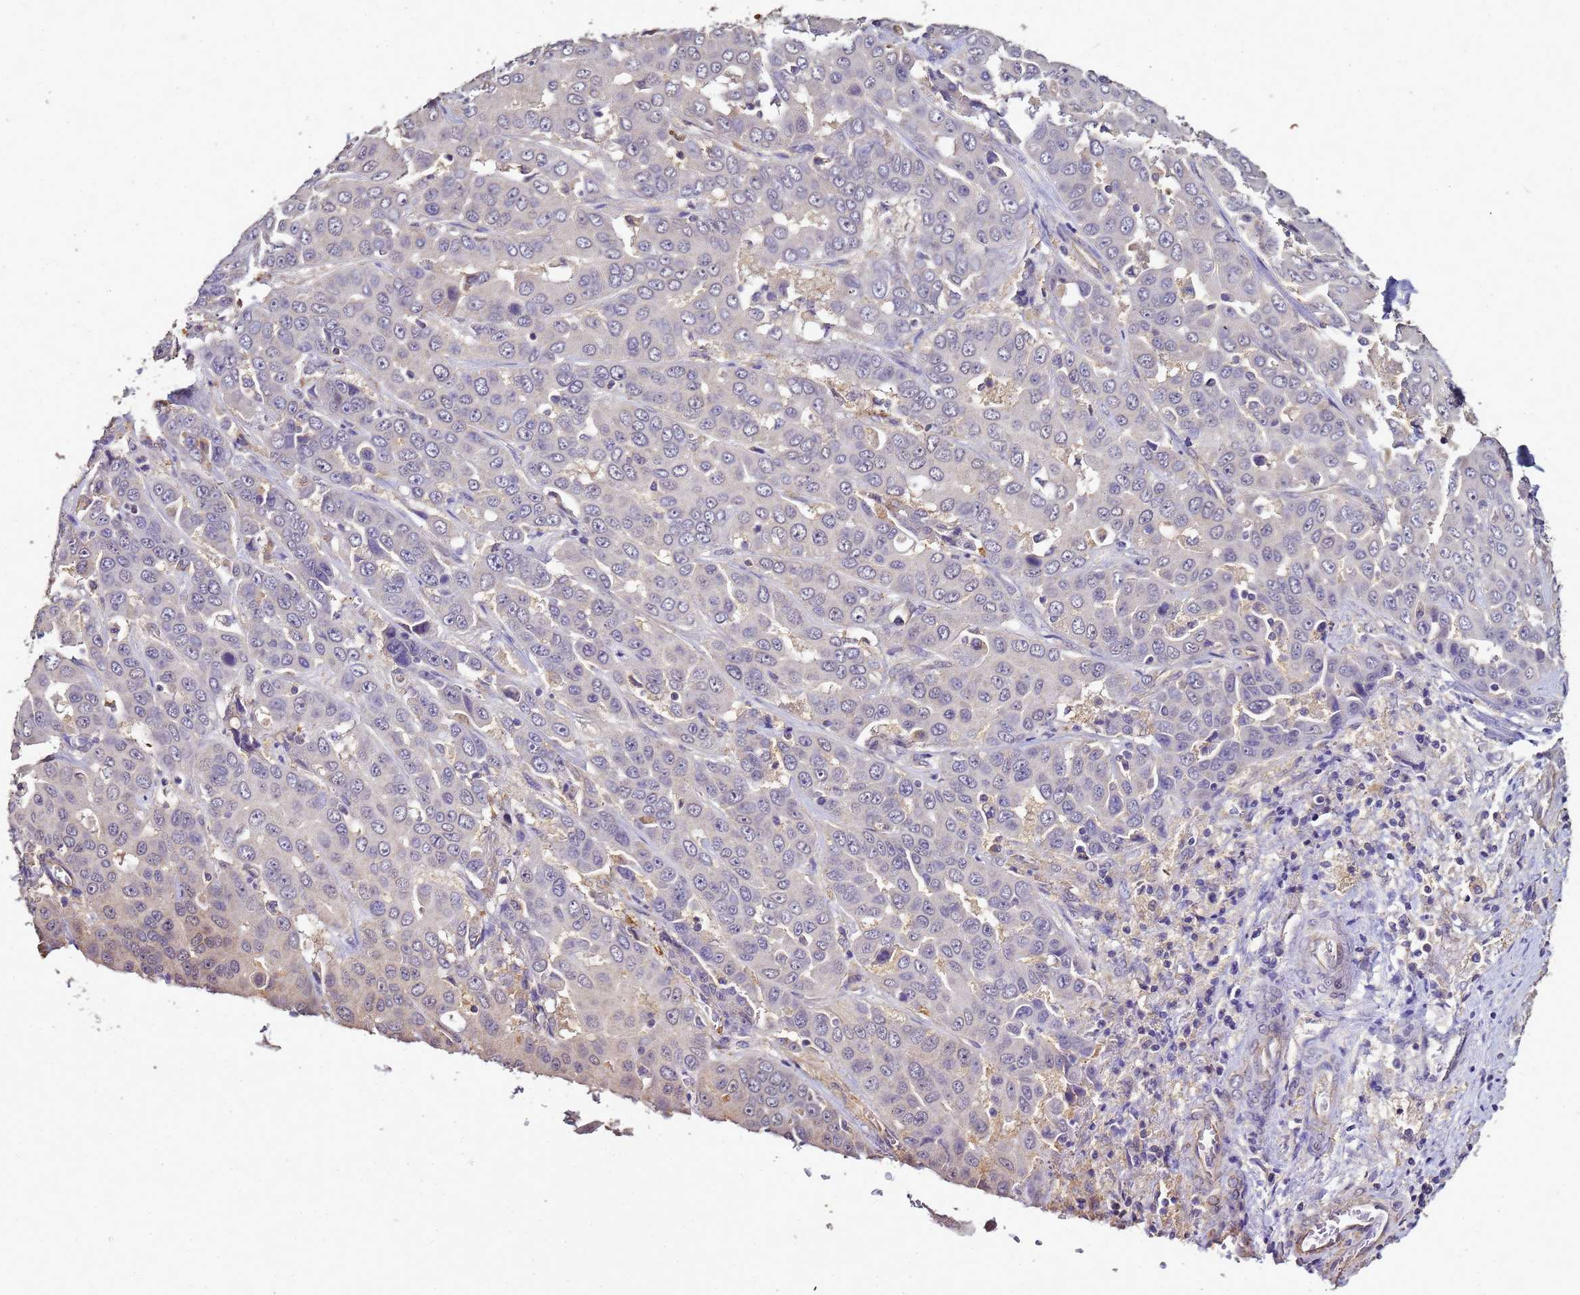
{"staining": {"intensity": "negative", "quantity": "none", "location": "none"}, "tissue": "liver cancer", "cell_type": "Tumor cells", "image_type": "cancer", "snomed": [{"axis": "morphology", "description": "Cholangiocarcinoma"}, {"axis": "topography", "description": "Liver"}], "caption": "High magnification brightfield microscopy of cholangiocarcinoma (liver) stained with DAB (brown) and counterstained with hematoxylin (blue): tumor cells show no significant positivity.", "gene": "ENOPH1", "patient": {"sex": "female", "age": 52}}